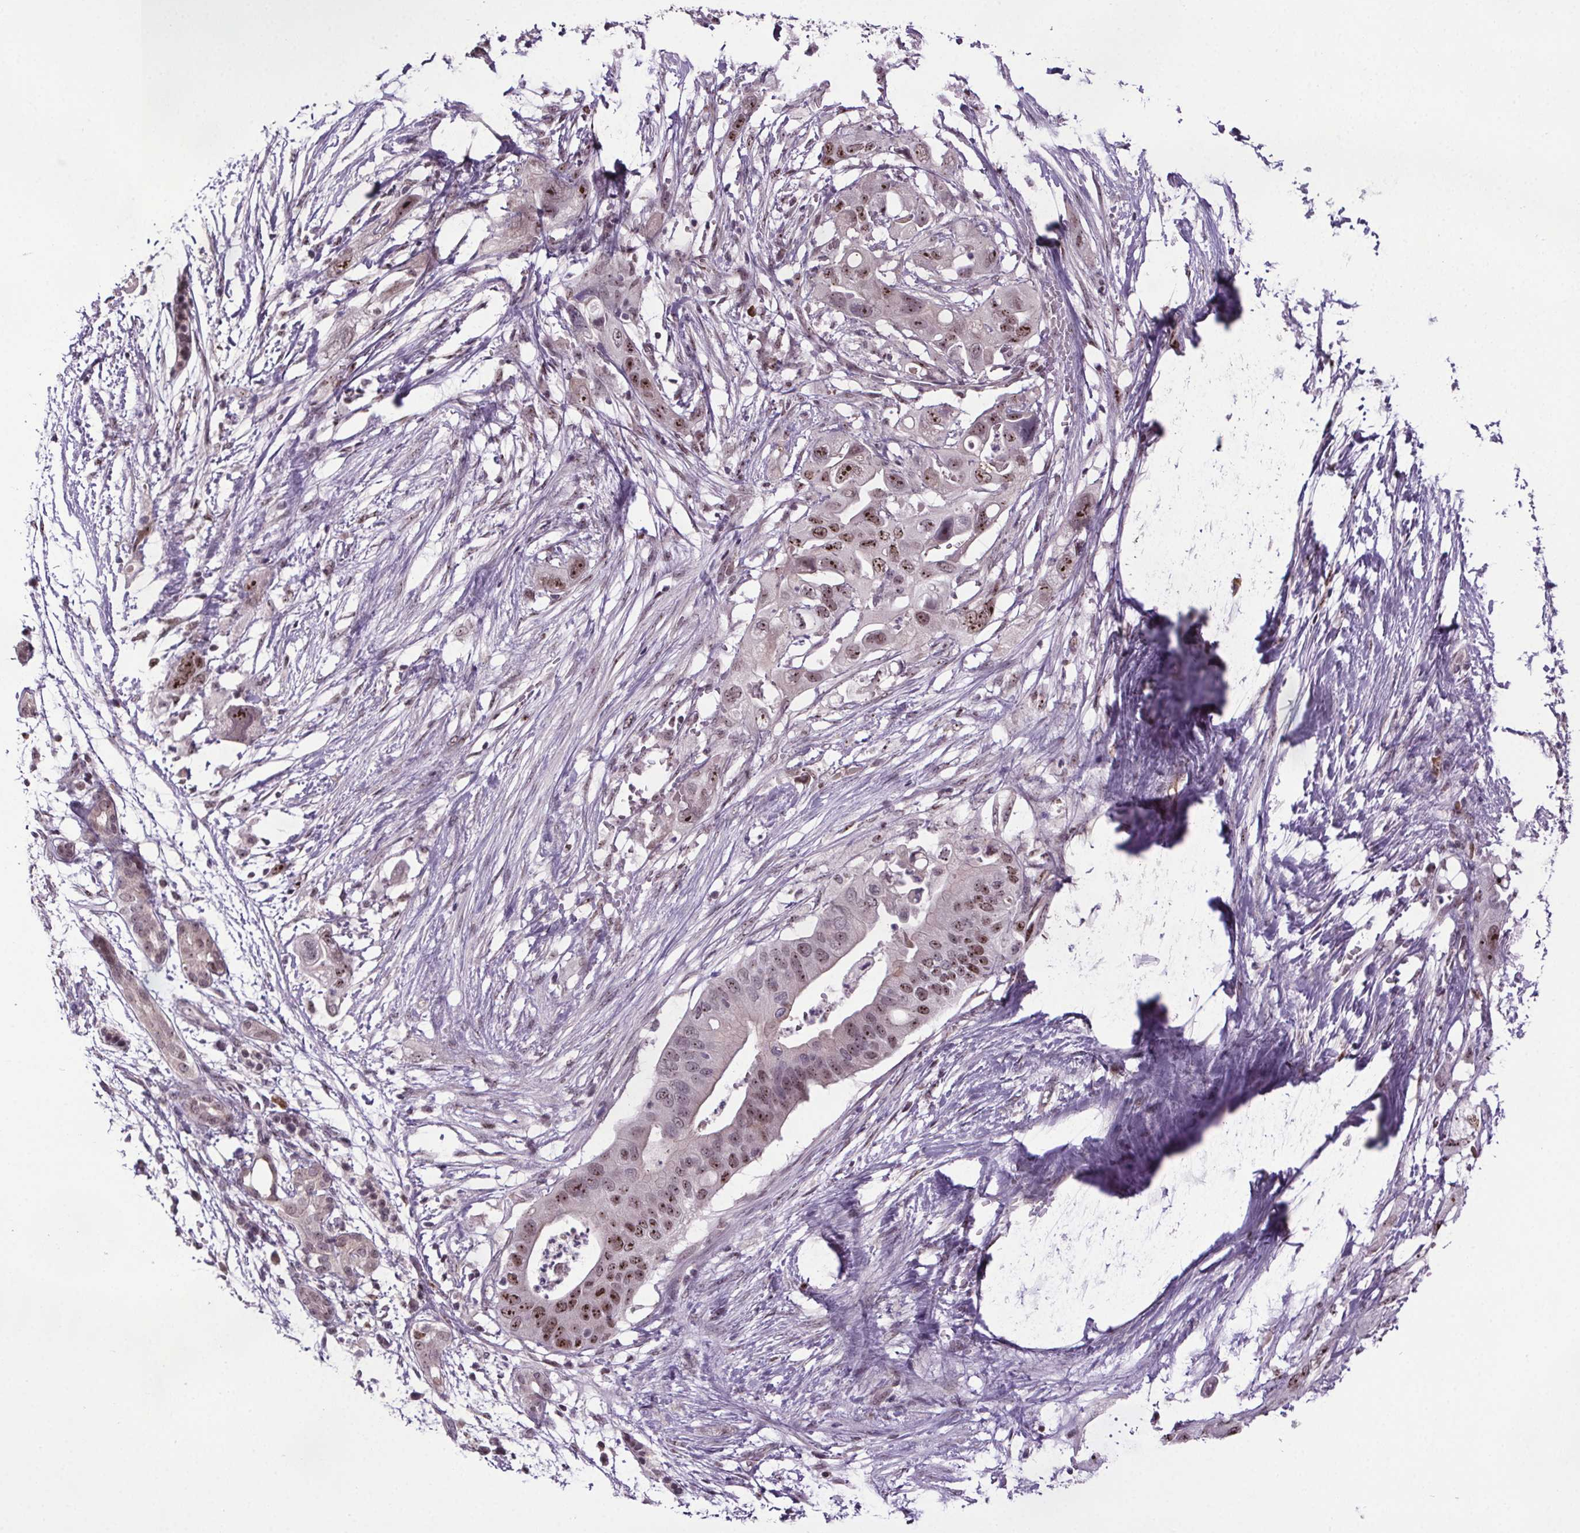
{"staining": {"intensity": "moderate", "quantity": "25%-75%", "location": "nuclear"}, "tissue": "pancreatic cancer", "cell_type": "Tumor cells", "image_type": "cancer", "snomed": [{"axis": "morphology", "description": "Adenocarcinoma, NOS"}, {"axis": "topography", "description": "Pancreas"}], "caption": "Tumor cells exhibit medium levels of moderate nuclear positivity in approximately 25%-75% of cells in human pancreatic cancer. (DAB (3,3'-diaminobenzidine) = brown stain, brightfield microscopy at high magnification).", "gene": "ATMIN", "patient": {"sex": "female", "age": 72}}